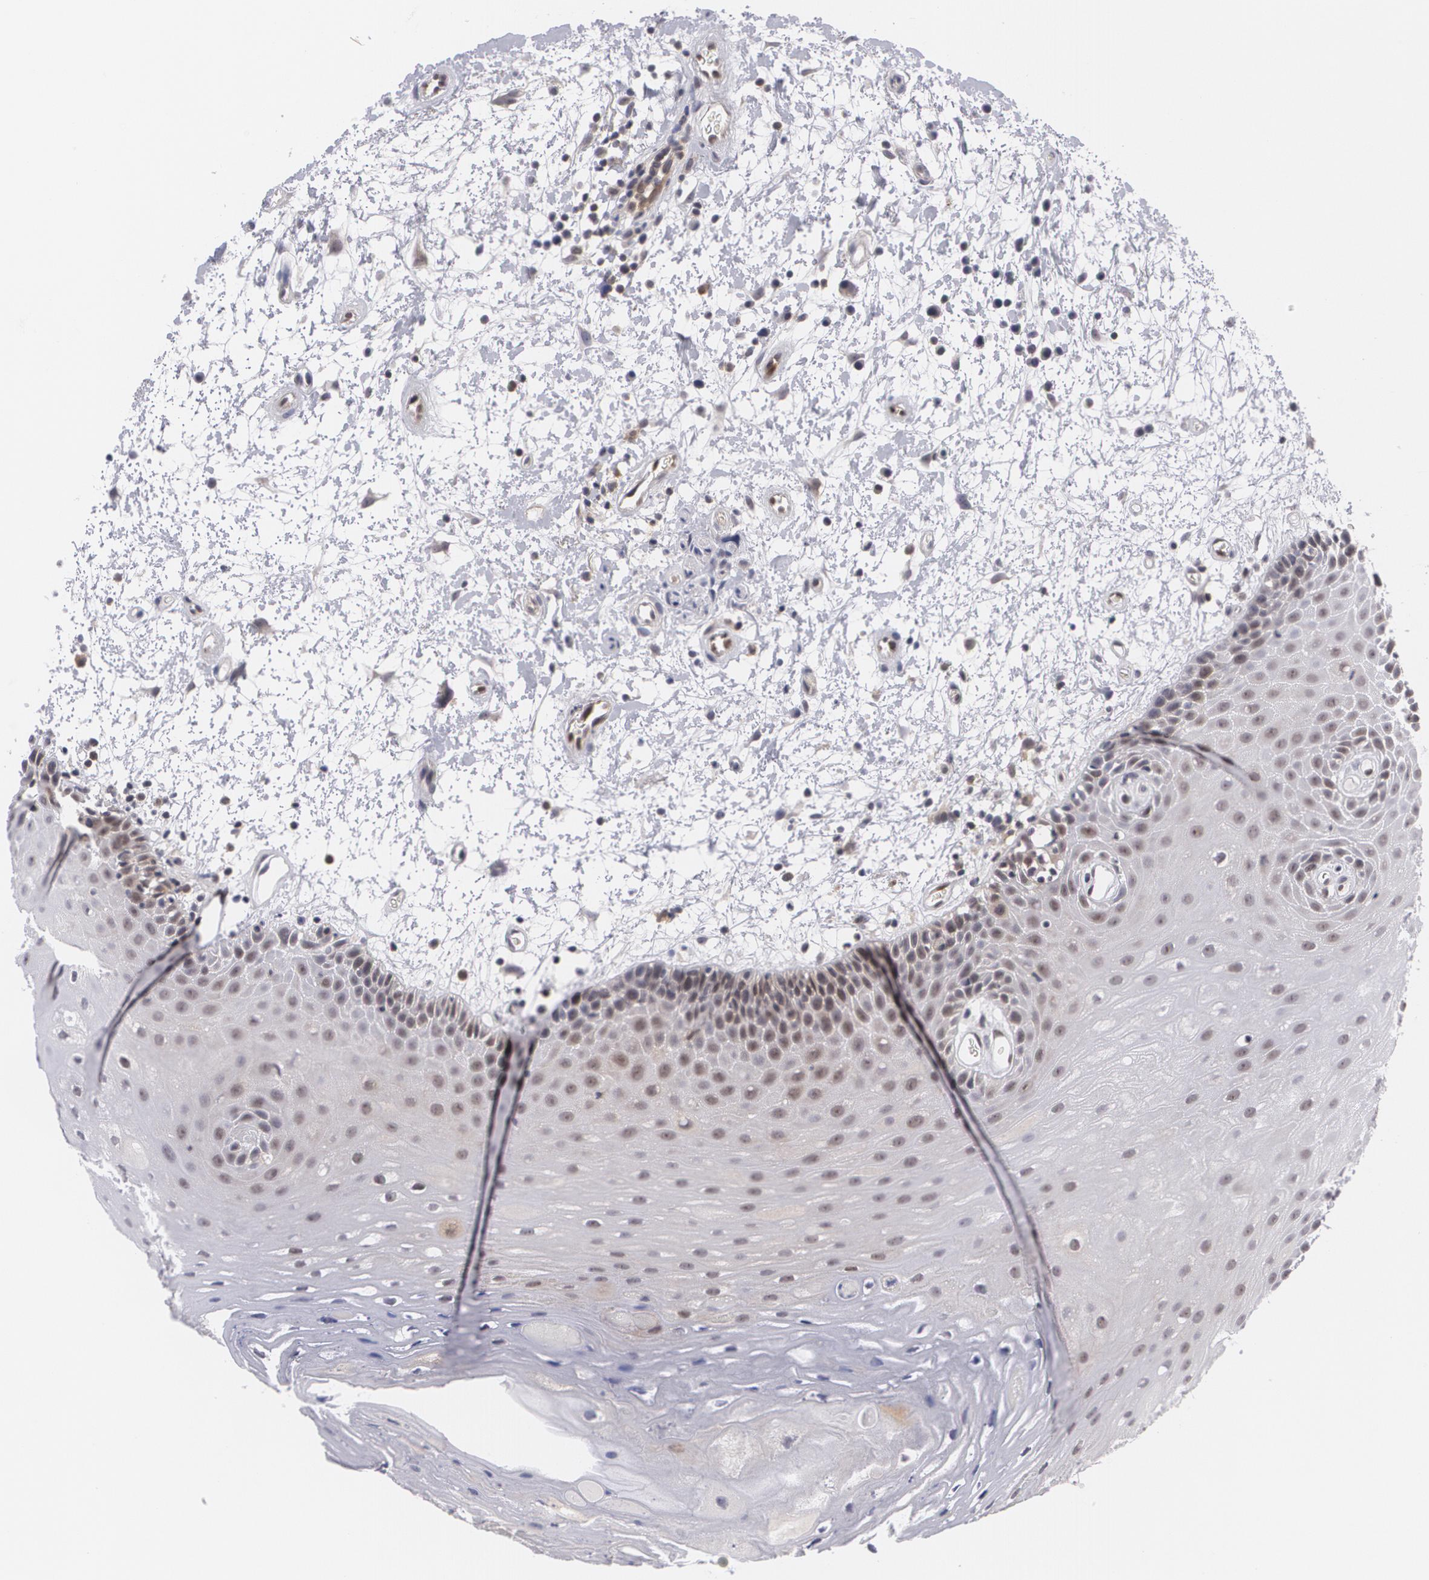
{"staining": {"intensity": "weak", "quantity": "25%-75%", "location": "cytoplasmic/membranous"}, "tissue": "oral mucosa", "cell_type": "Squamous epithelial cells", "image_type": "normal", "snomed": [{"axis": "morphology", "description": "Normal tissue, NOS"}, {"axis": "topography", "description": "Oral tissue"}], "caption": "High-magnification brightfield microscopy of benign oral mucosa stained with DAB (brown) and counterstained with hematoxylin (blue). squamous epithelial cells exhibit weak cytoplasmic/membranous positivity is identified in approximately25%-75% of cells. (brown staining indicates protein expression, while blue staining denotes nuclei).", "gene": "BCL10", "patient": {"sex": "female", "age": 79}}